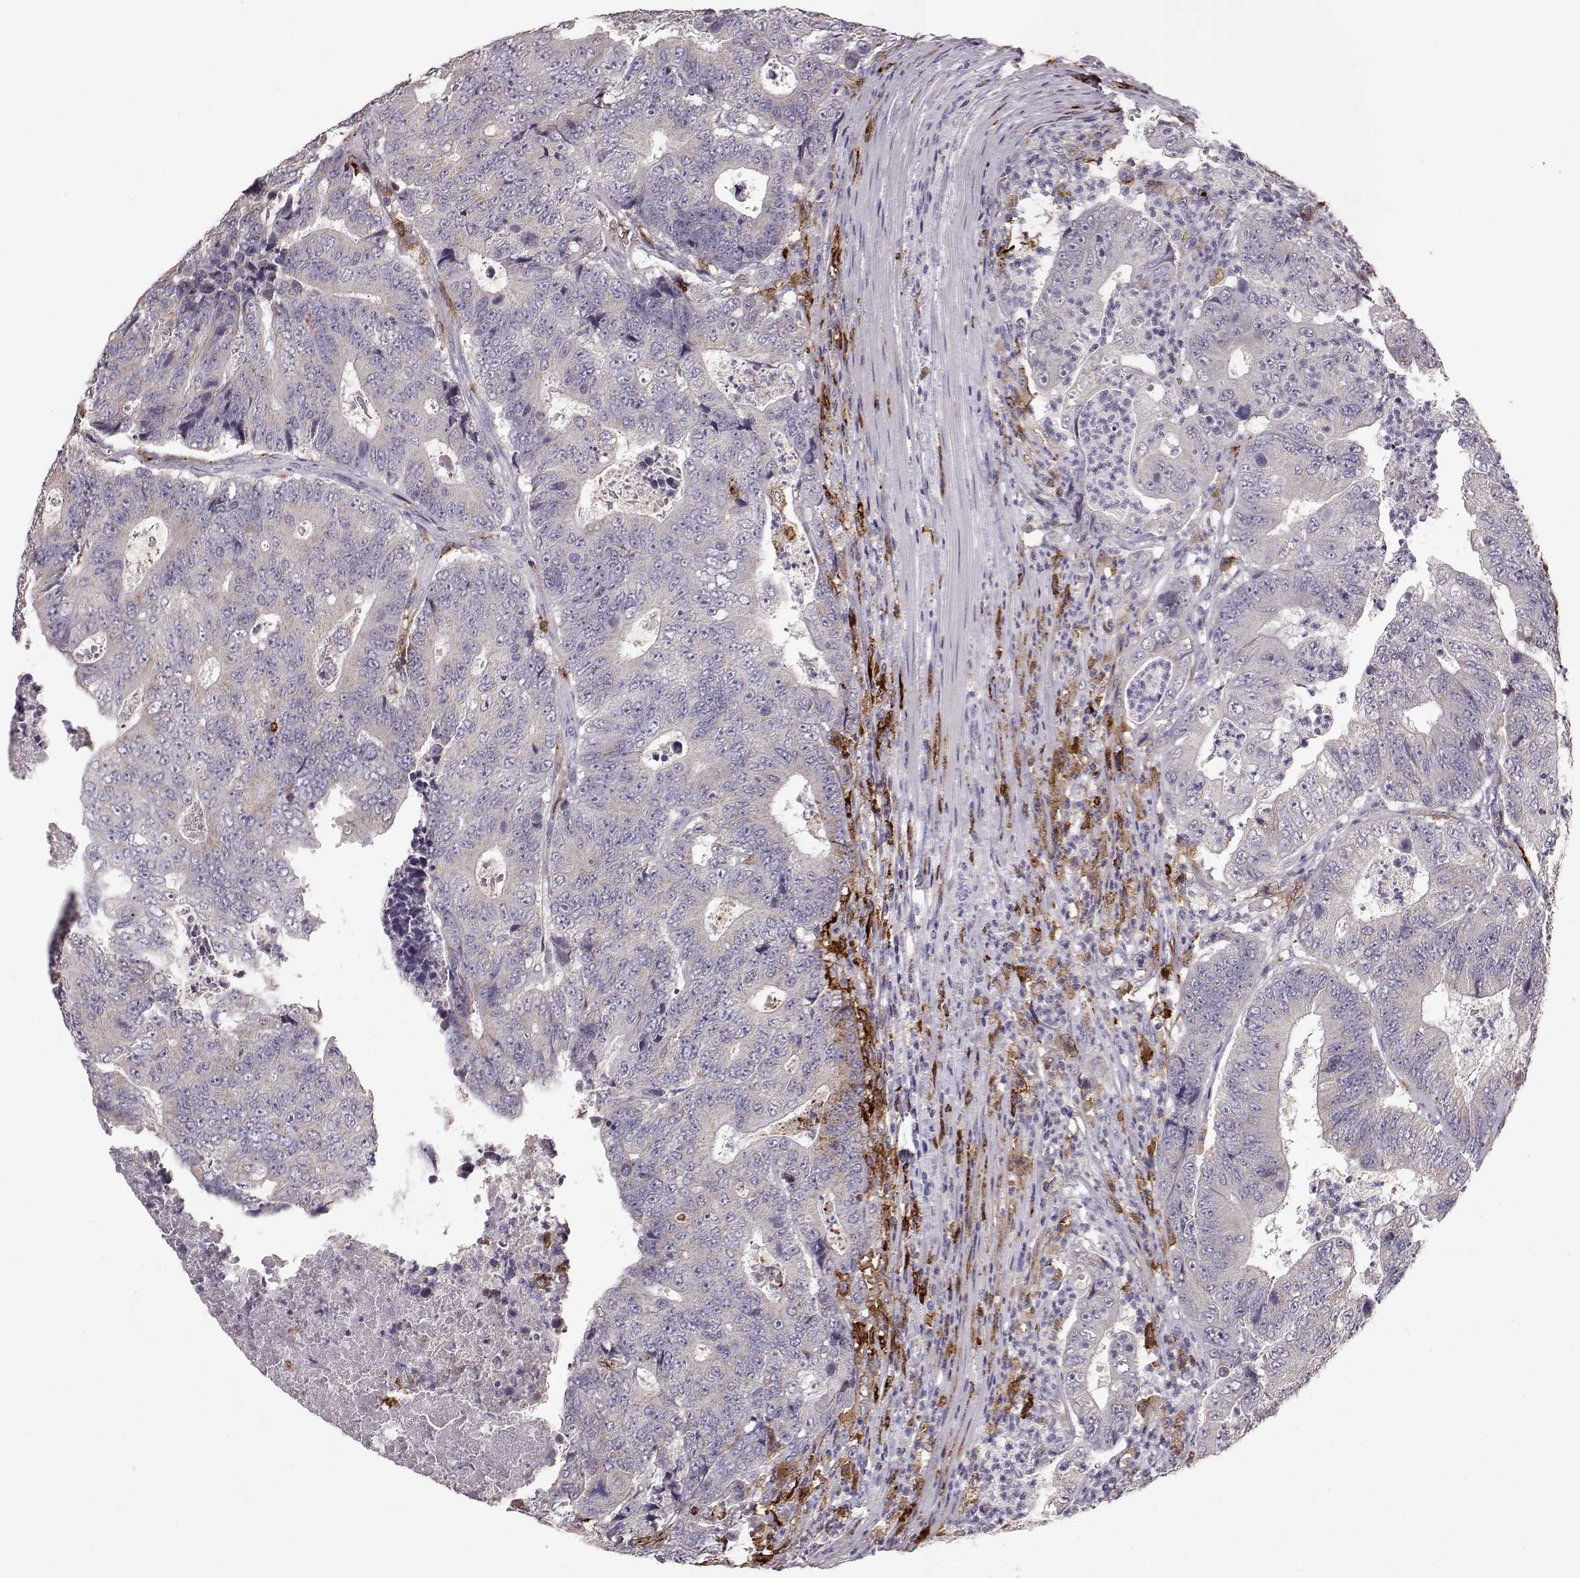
{"staining": {"intensity": "negative", "quantity": "none", "location": "none"}, "tissue": "colorectal cancer", "cell_type": "Tumor cells", "image_type": "cancer", "snomed": [{"axis": "morphology", "description": "Adenocarcinoma, NOS"}, {"axis": "topography", "description": "Colon"}], "caption": "DAB (3,3'-diaminobenzidine) immunohistochemical staining of colorectal cancer (adenocarcinoma) reveals no significant staining in tumor cells.", "gene": "CCNF", "patient": {"sex": "female", "age": 48}}